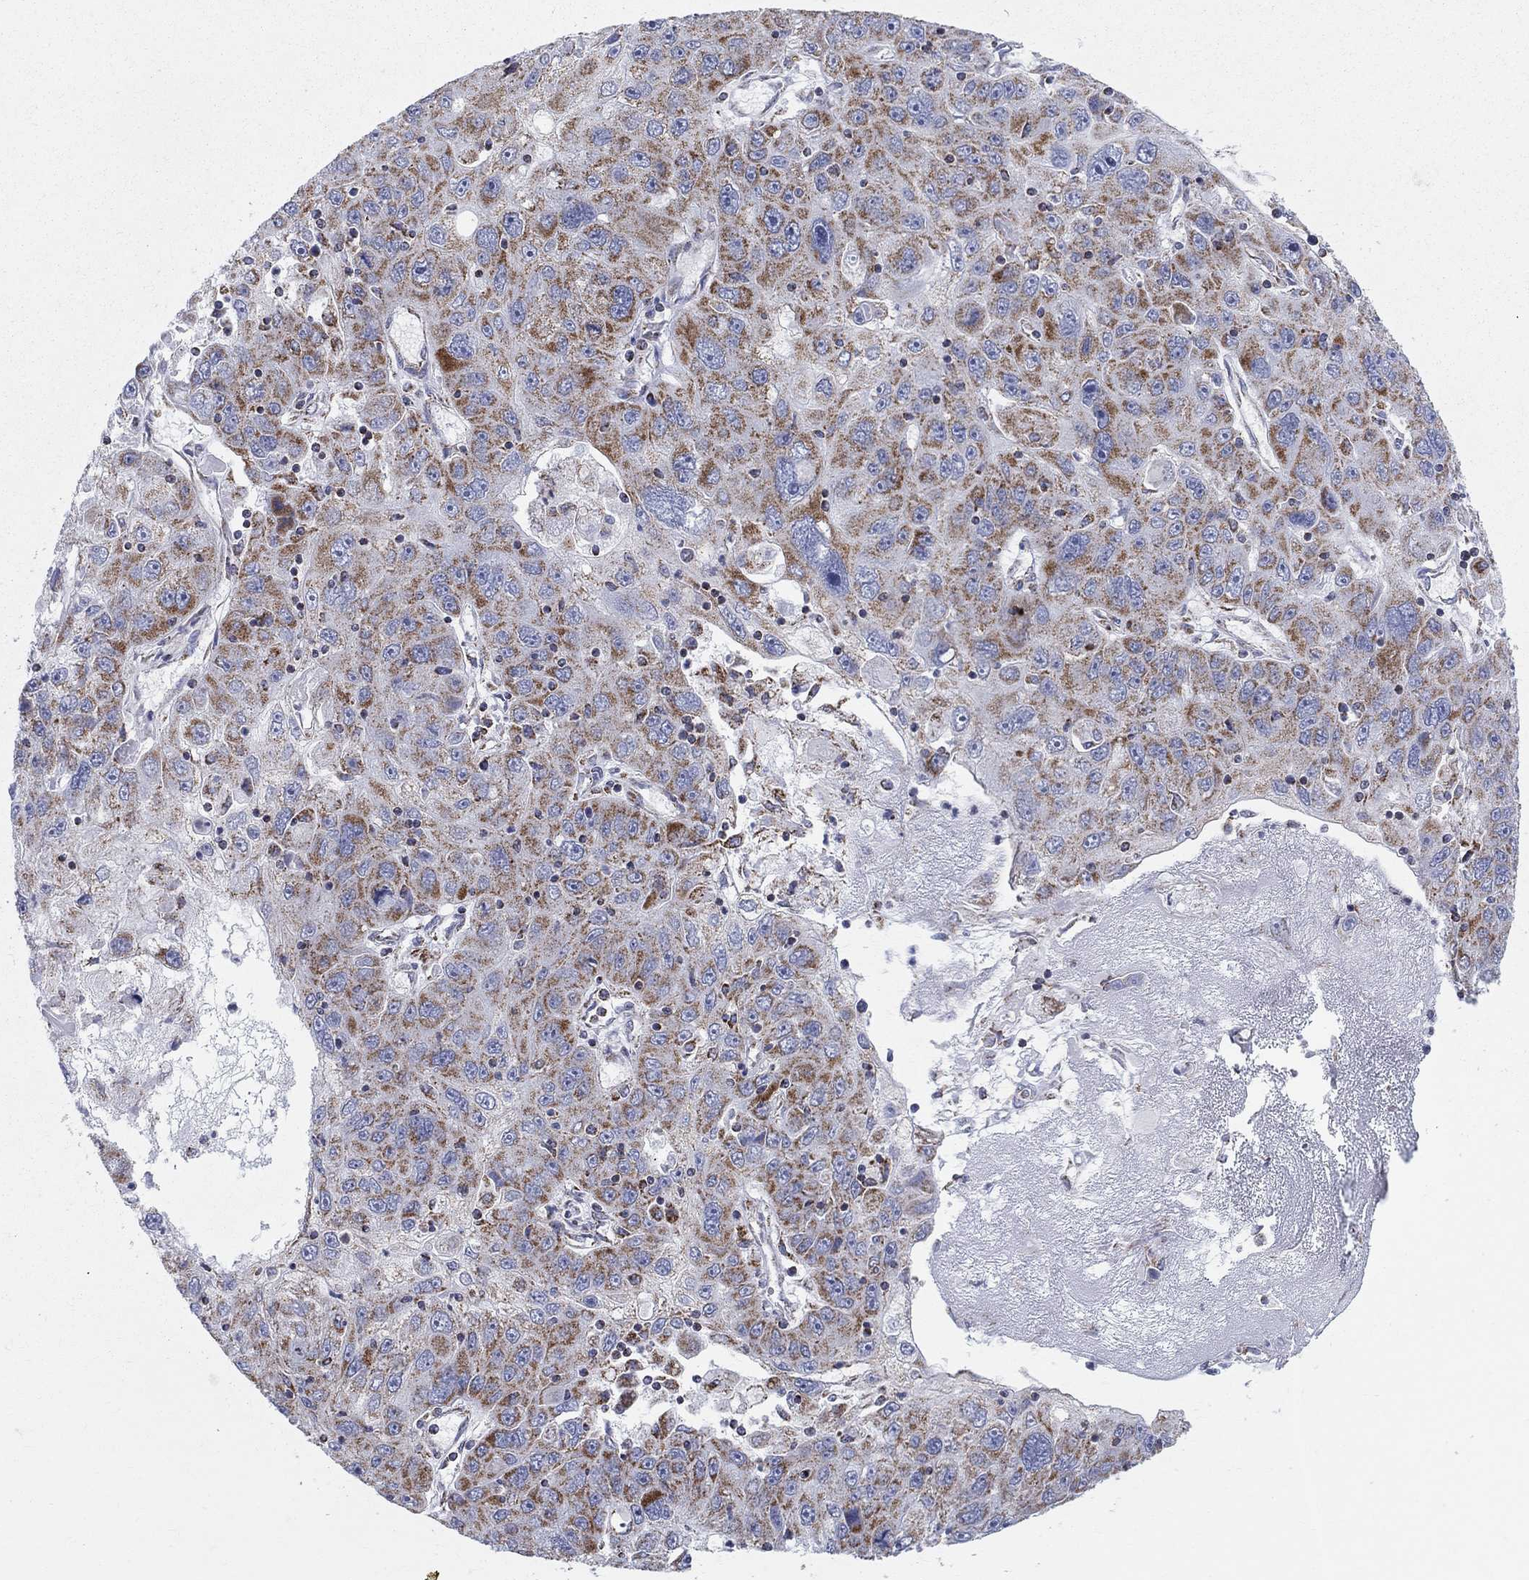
{"staining": {"intensity": "strong", "quantity": "25%-75%", "location": "cytoplasmic/membranous"}, "tissue": "stomach cancer", "cell_type": "Tumor cells", "image_type": "cancer", "snomed": [{"axis": "morphology", "description": "Adenocarcinoma, NOS"}, {"axis": "topography", "description": "Stomach"}], "caption": "Immunohistochemistry (IHC) staining of stomach cancer (adenocarcinoma), which shows high levels of strong cytoplasmic/membranous positivity in about 25%-75% of tumor cells indicating strong cytoplasmic/membranous protein expression. The staining was performed using DAB (3,3'-diaminobenzidine) (brown) for protein detection and nuclei were counterstained in hematoxylin (blue).", "gene": "KISS1R", "patient": {"sex": "male", "age": 56}}